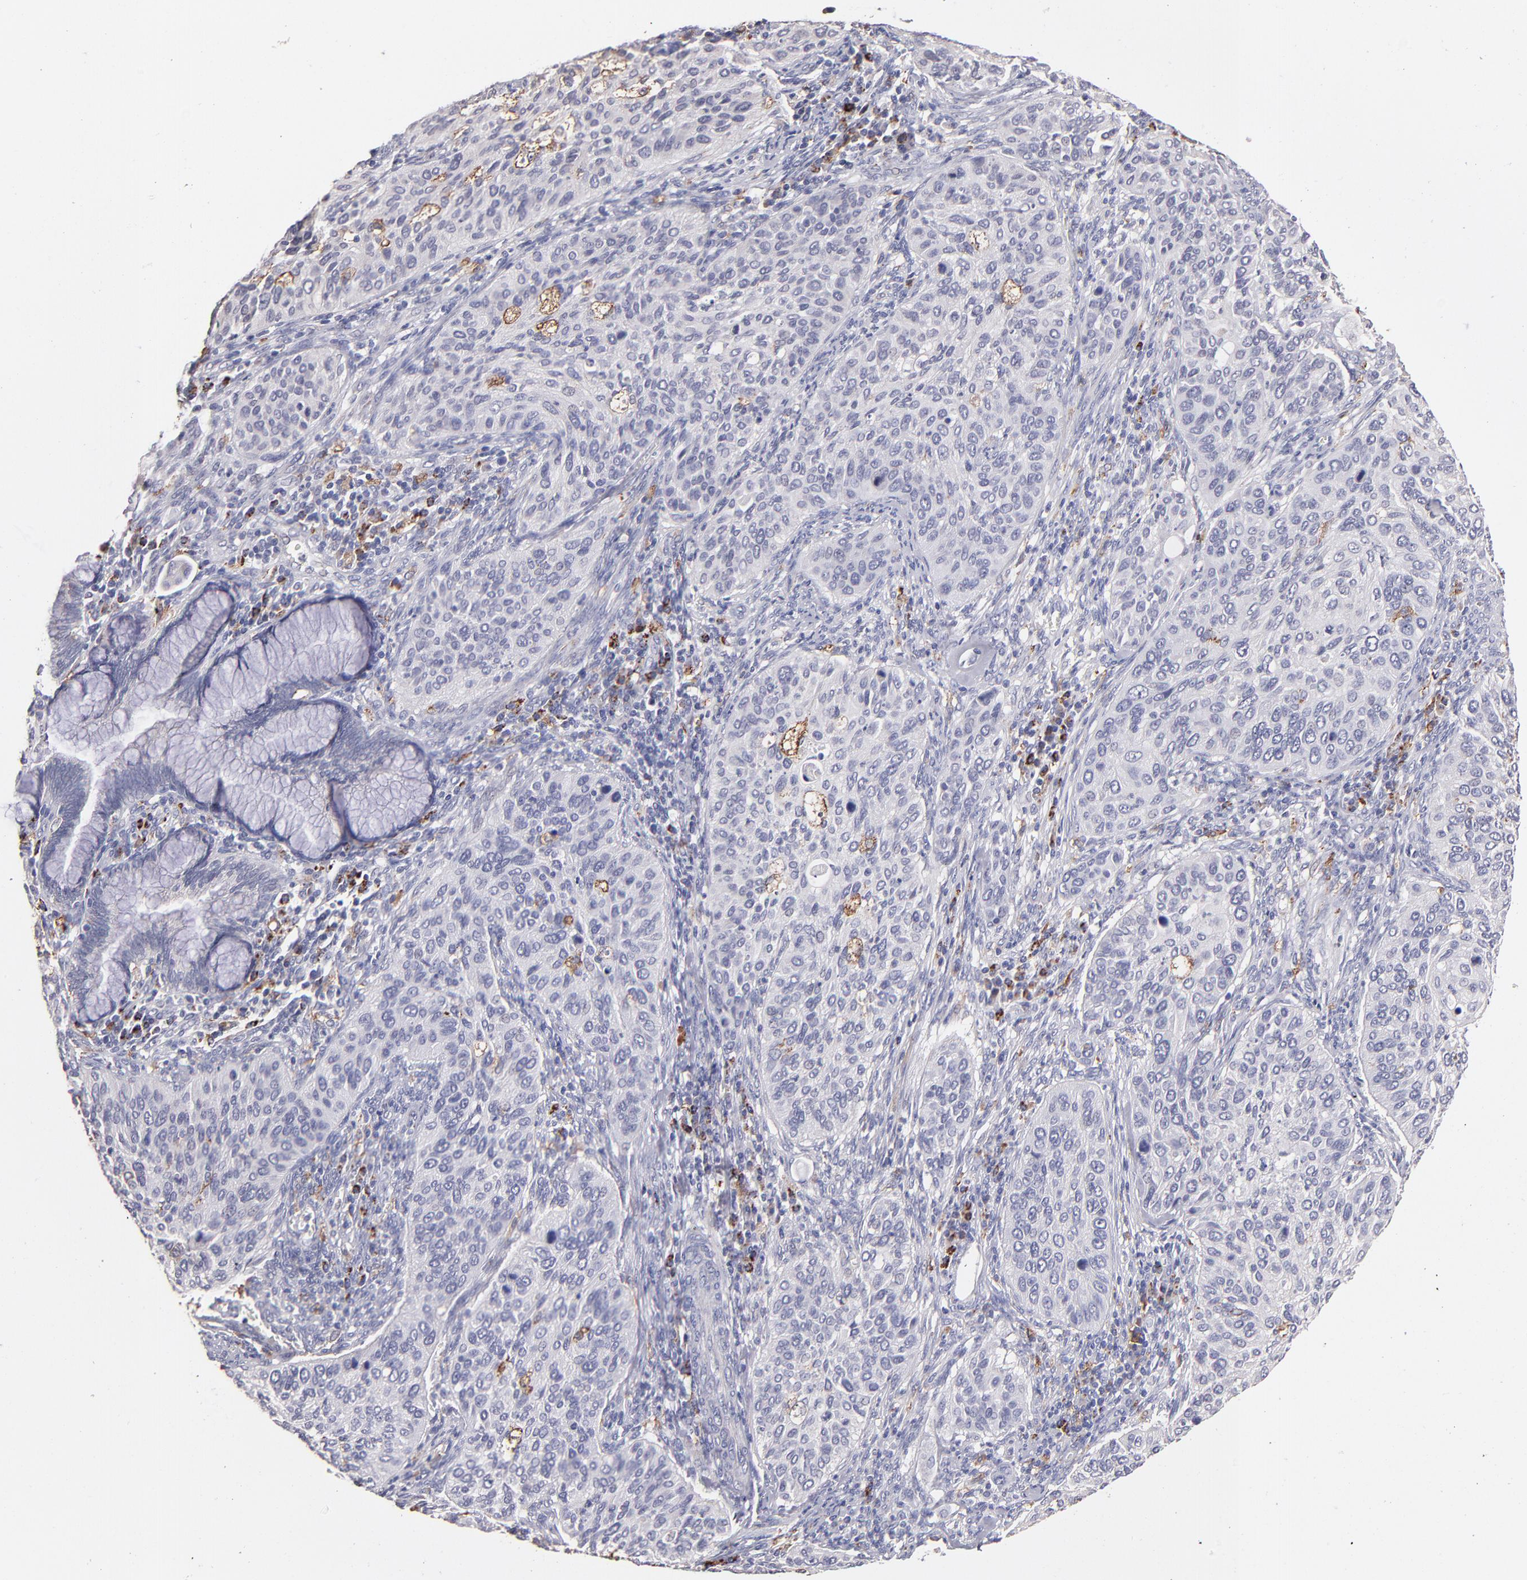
{"staining": {"intensity": "negative", "quantity": "none", "location": "none"}, "tissue": "cervical cancer", "cell_type": "Tumor cells", "image_type": "cancer", "snomed": [{"axis": "morphology", "description": "Squamous cell carcinoma, NOS"}, {"axis": "topography", "description": "Cervix"}], "caption": "Immunohistochemistry (IHC) of cervical cancer demonstrates no staining in tumor cells.", "gene": "GLDC", "patient": {"sex": "female", "age": 57}}